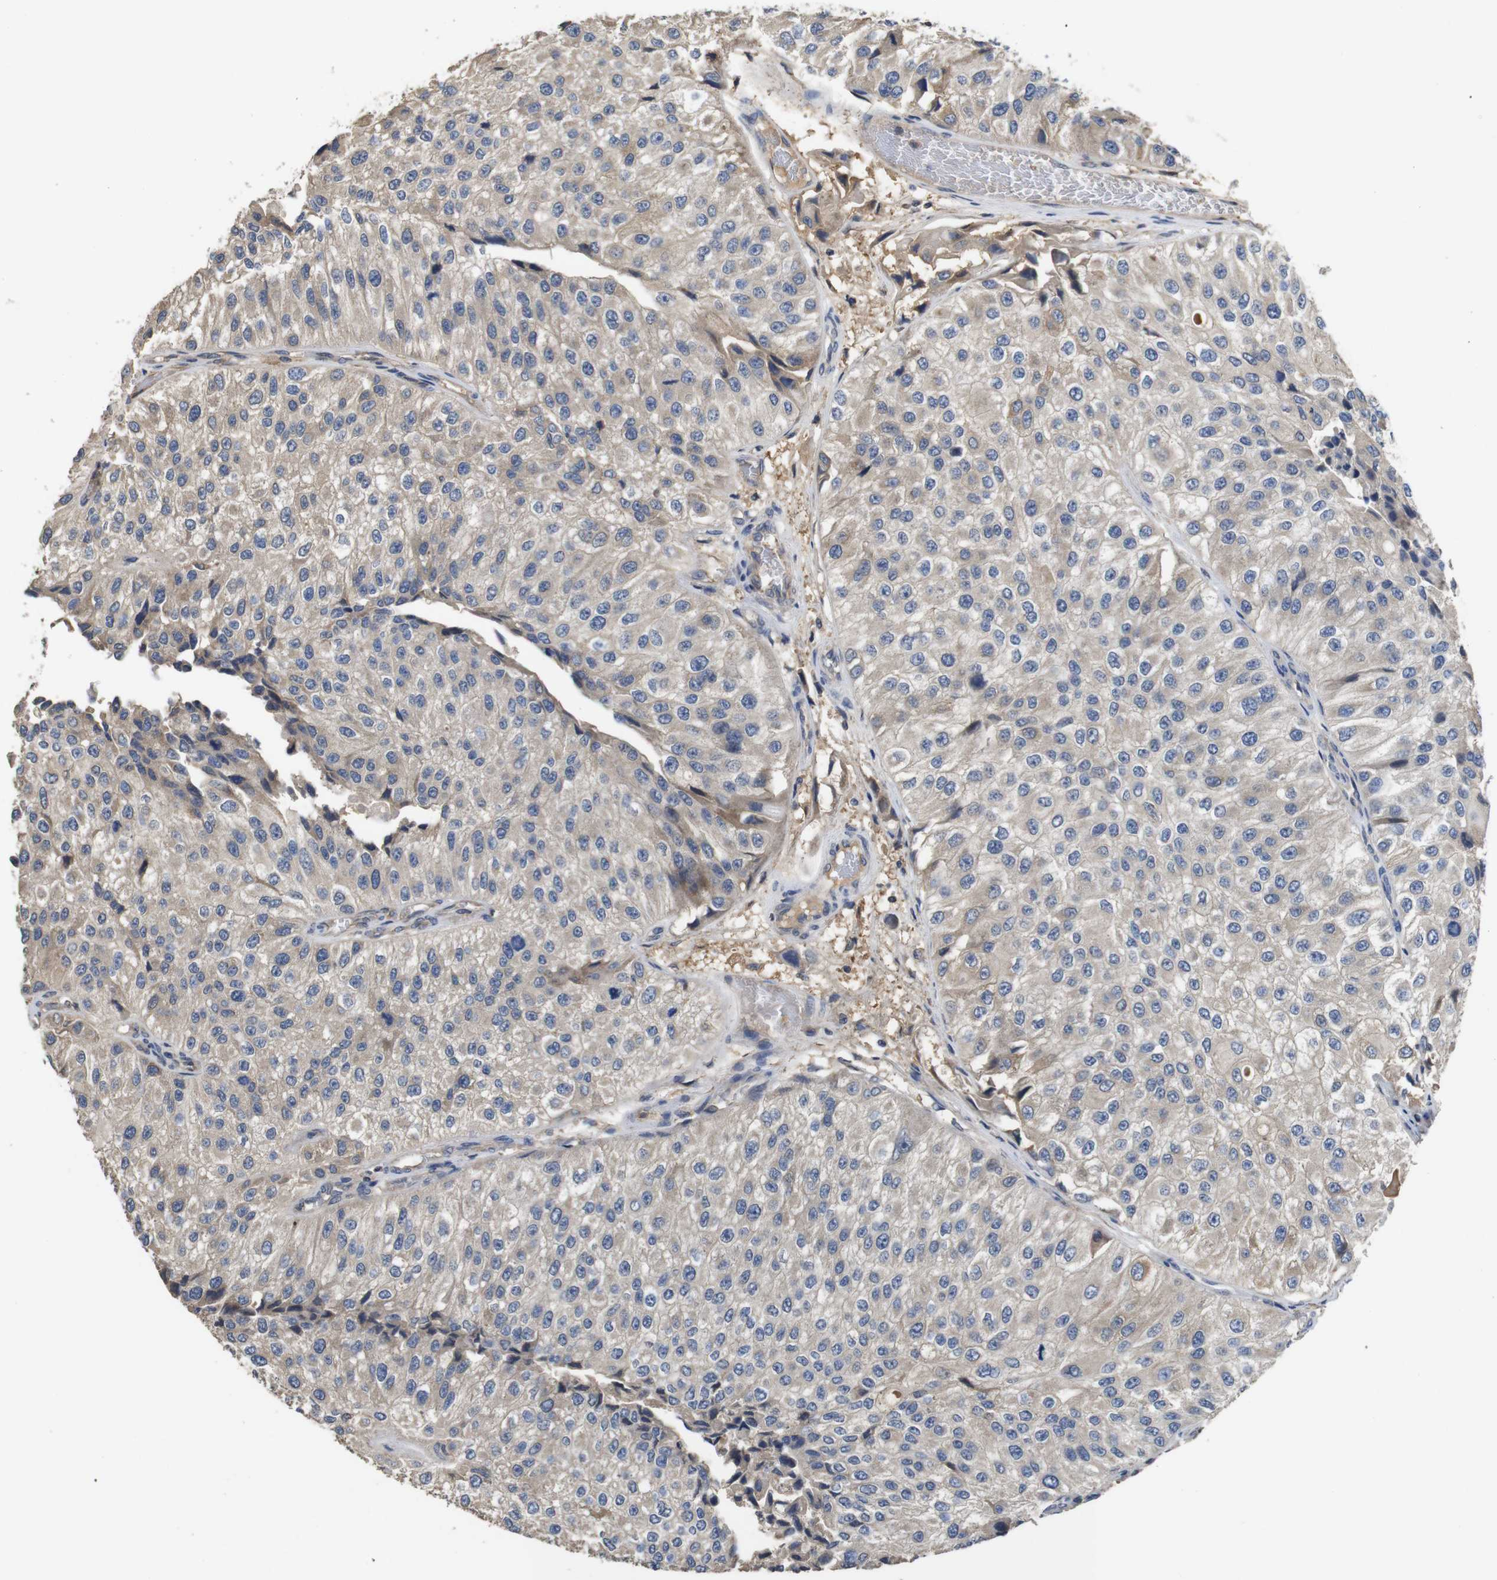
{"staining": {"intensity": "weak", "quantity": "<25%", "location": "cytoplasmic/membranous"}, "tissue": "urothelial cancer", "cell_type": "Tumor cells", "image_type": "cancer", "snomed": [{"axis": "morphology", "description": "Urothelial carcinoma, High grade"}, {"axis": "topography", "description": "Kidney"}, {"axis": "topography", "description": "Urinary bladder"}], "caption": "High power microscopy photomicrograph of an immunohistochemistry micrograph of urothelial carcinoma (high-grade), revealing no significant expression in tumor cells.", "gene": "ARHGAP24", "patient": {"sex": "male", "age": 77}}